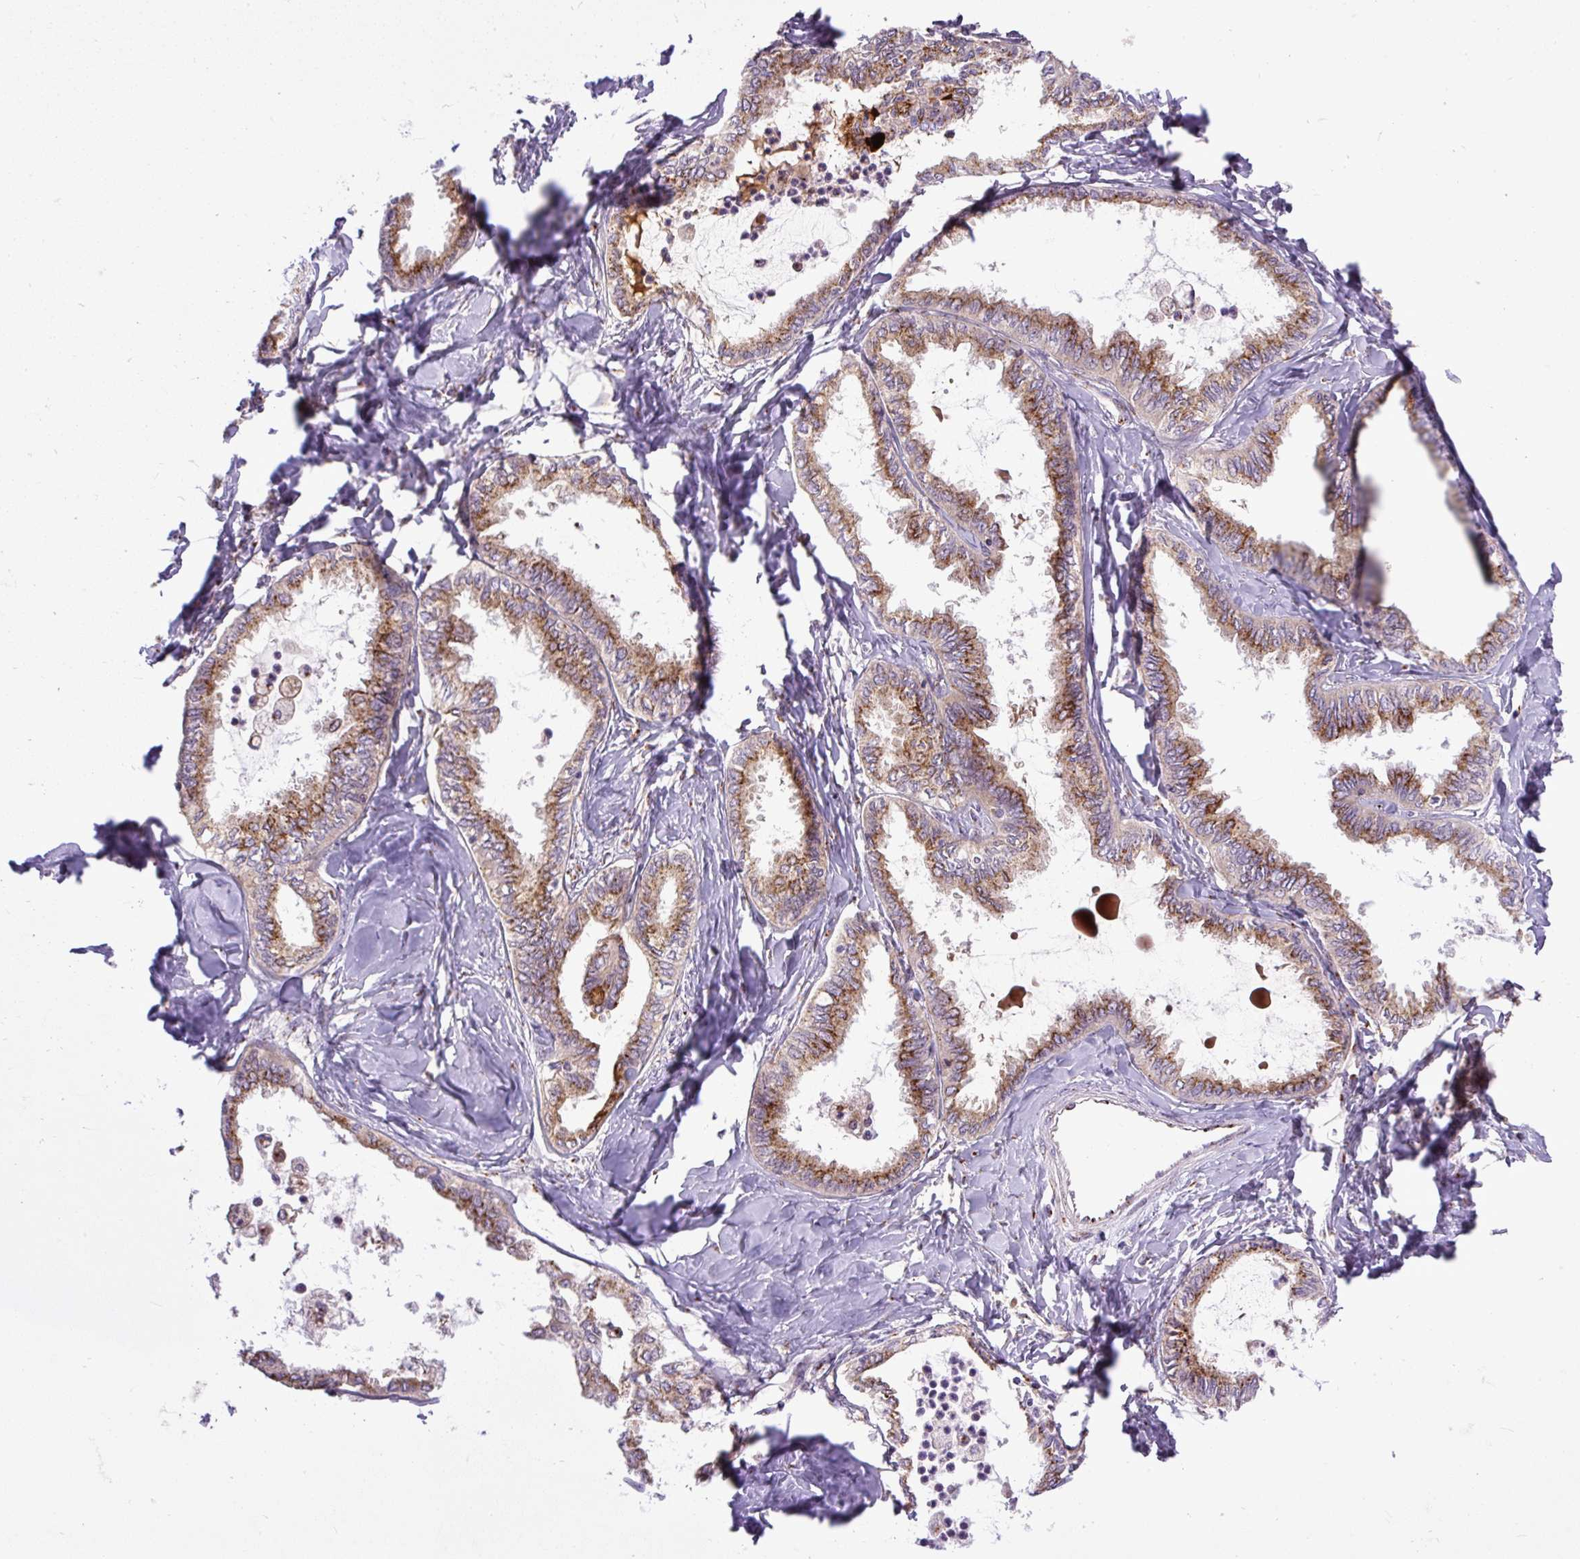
{"staining": {"intensity": "moderate", "quantity": ">75%", "location": "cytoplasmic/membranous"}, "tissue": "ovarian cancer", "cell_type": "Tumor cells", "image_type": "cancer", "snomed": [{"axis": "morphology", "description": "Carcinoma, endometroid"}, {"axis": "topography", "description": "Ovary"}], "caption": "Protein expression analysis of human ovarian endometroid carcinoma reveals moderate cytoplasmic/membranous positivity in about >75% of tumor cells.", "gene": "MSMP", "patient": {"sex": "female", "age": 70}}